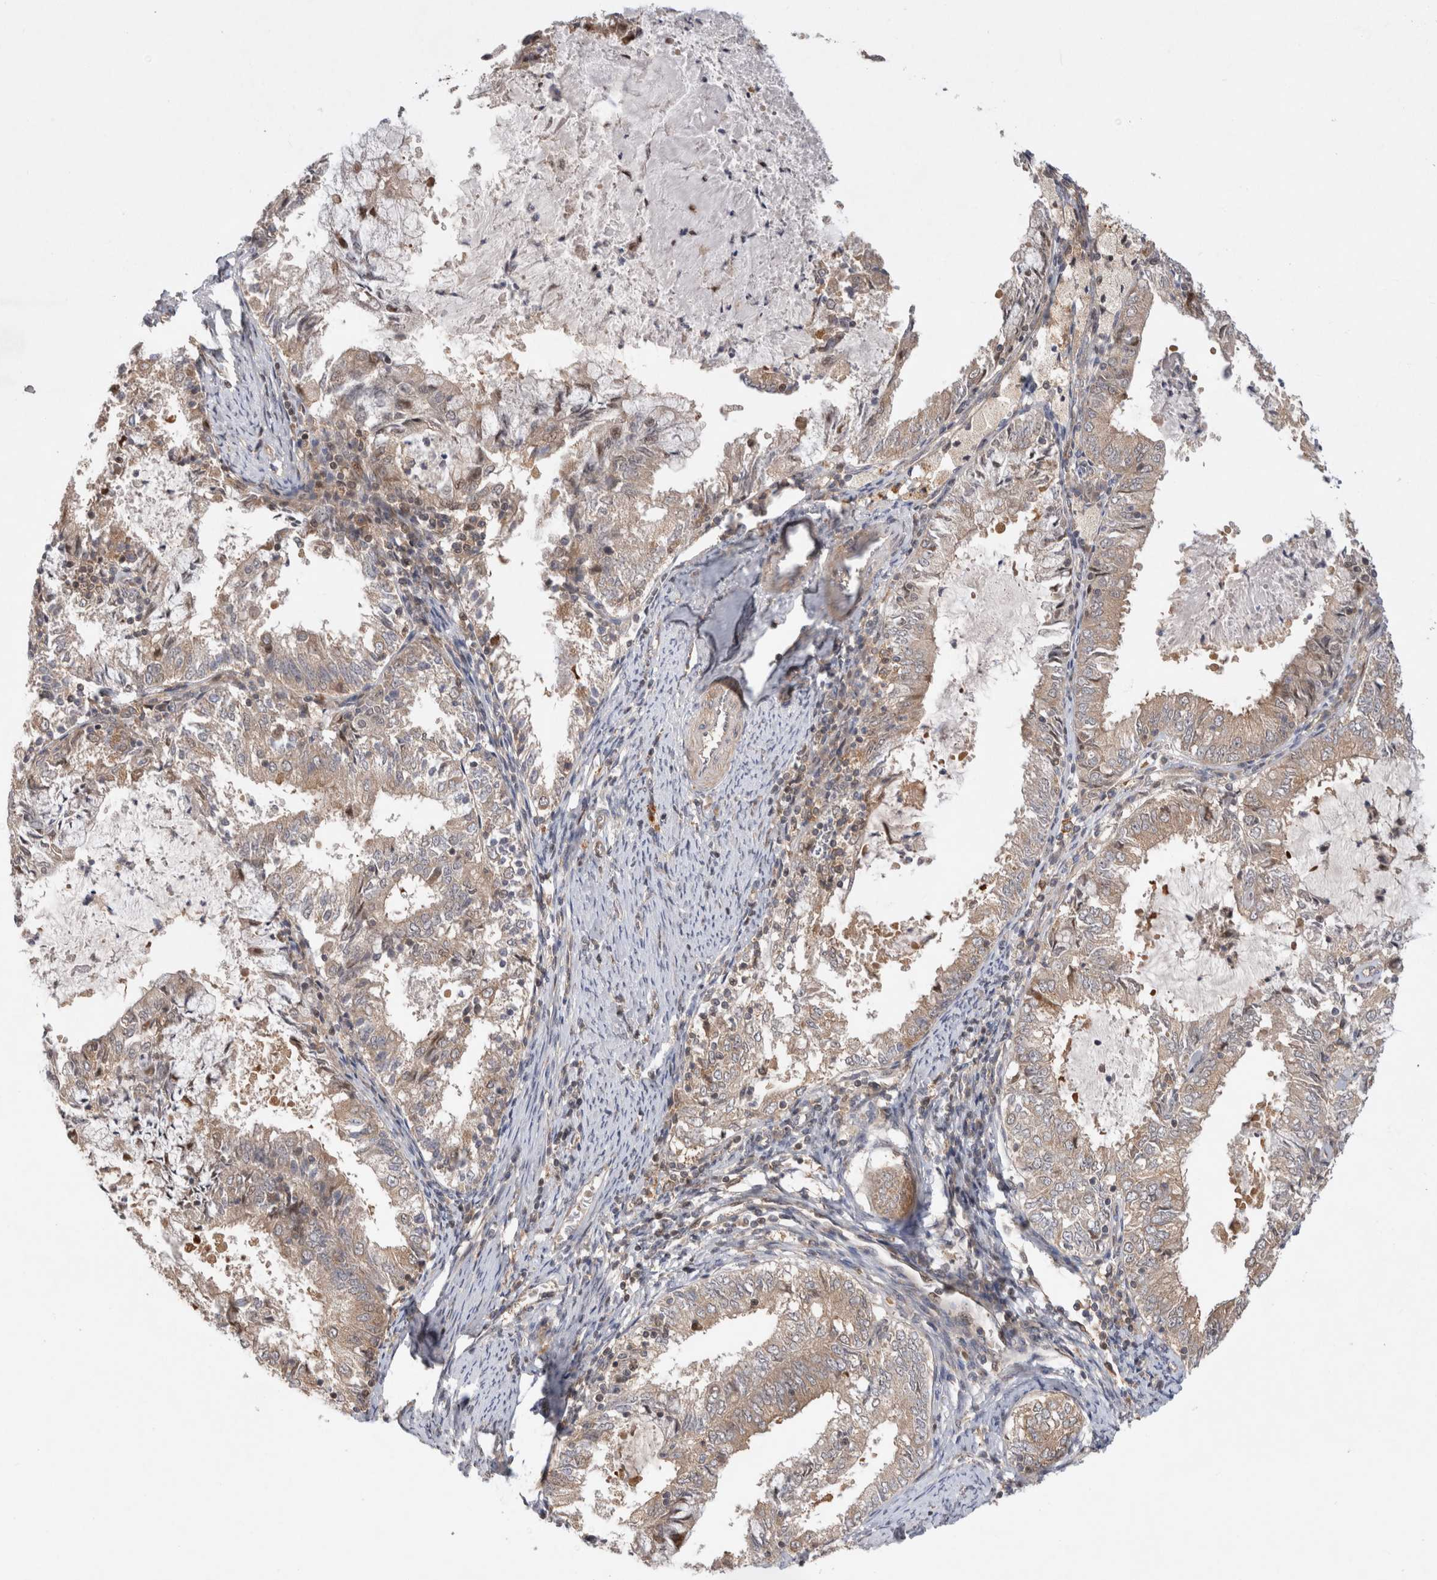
{"staining": {"intensity": "weak", "quantity": "<25%", "location": "cytoplasmic/membranous"}, "tissue": "endometrial cancer", "cell_type": "Tumor cells", "image_type": "cancer", "snomed": [{"axis": "morphology", "description": "Adenocarcinoma, NOS"}, {"axis": "topography", "description": "Endometrium"}], "caption": "Adenocarcinoma (endometrial) stained for a protein using immunohistochemistry demonstrates no staining tumor cells.", "gene": "HTT", "patient": {"sex": "female", "age": 57}}